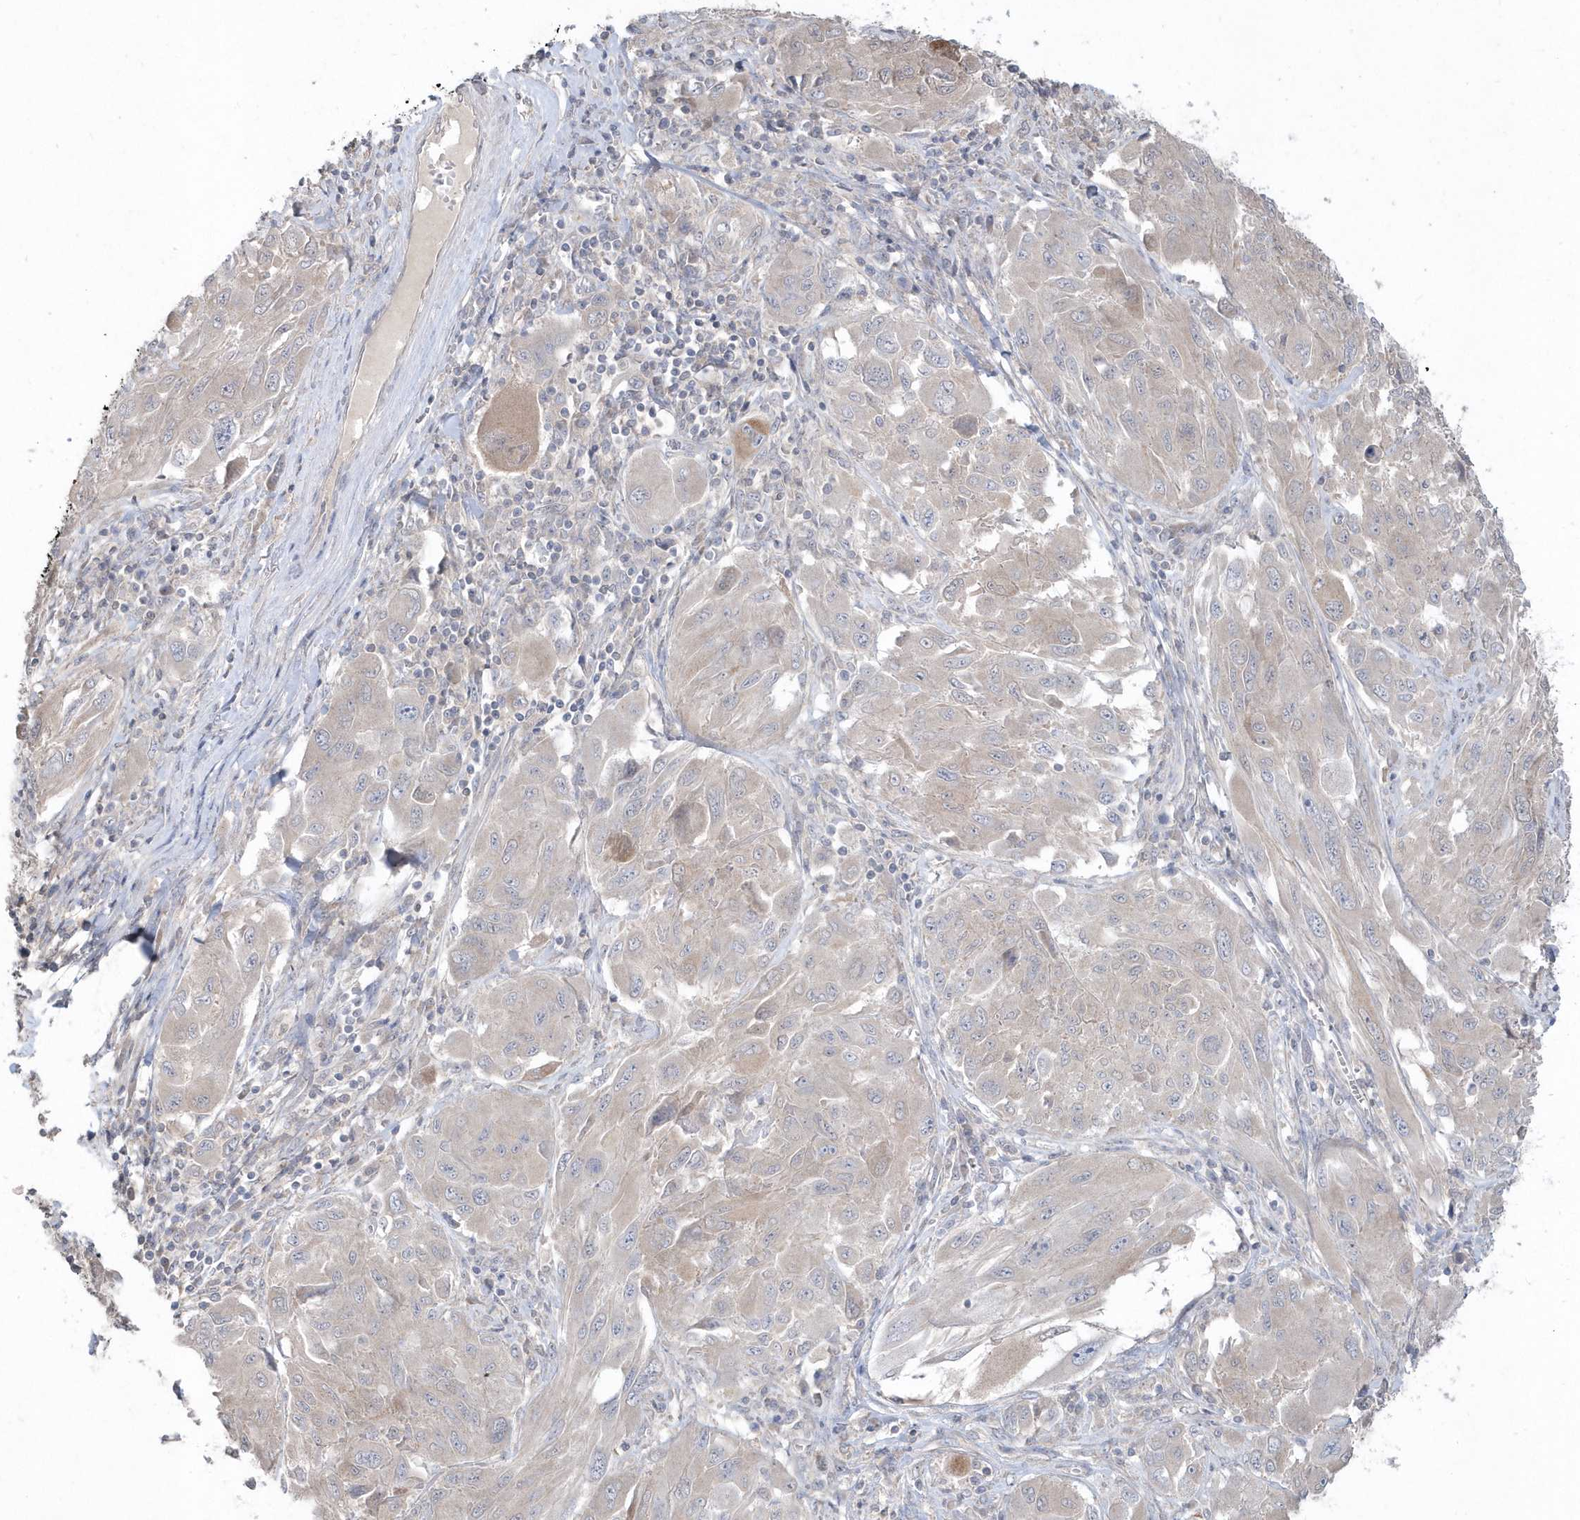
{"staining": {"intensity": "weak", "quantity": "25%-75%", "location": "cytoplasmic/membranous"}, "tissue": "melanoma", "cell_type": "Tumor cells", "image_type": "cancer", "snomed": [{"axis": "morphology", "description": "Malignant melanoma, NOS"}, {"axis": "topography", "description": "Skin"}], "caption": "Weak cytoplasmic/membranous positivity for a protein is seen in approximately 25%-75% of tumor cells of malignant melanoma using IHC.", "gene": "AKR7A2", "patient": {"sex": "female", "age": 91}}